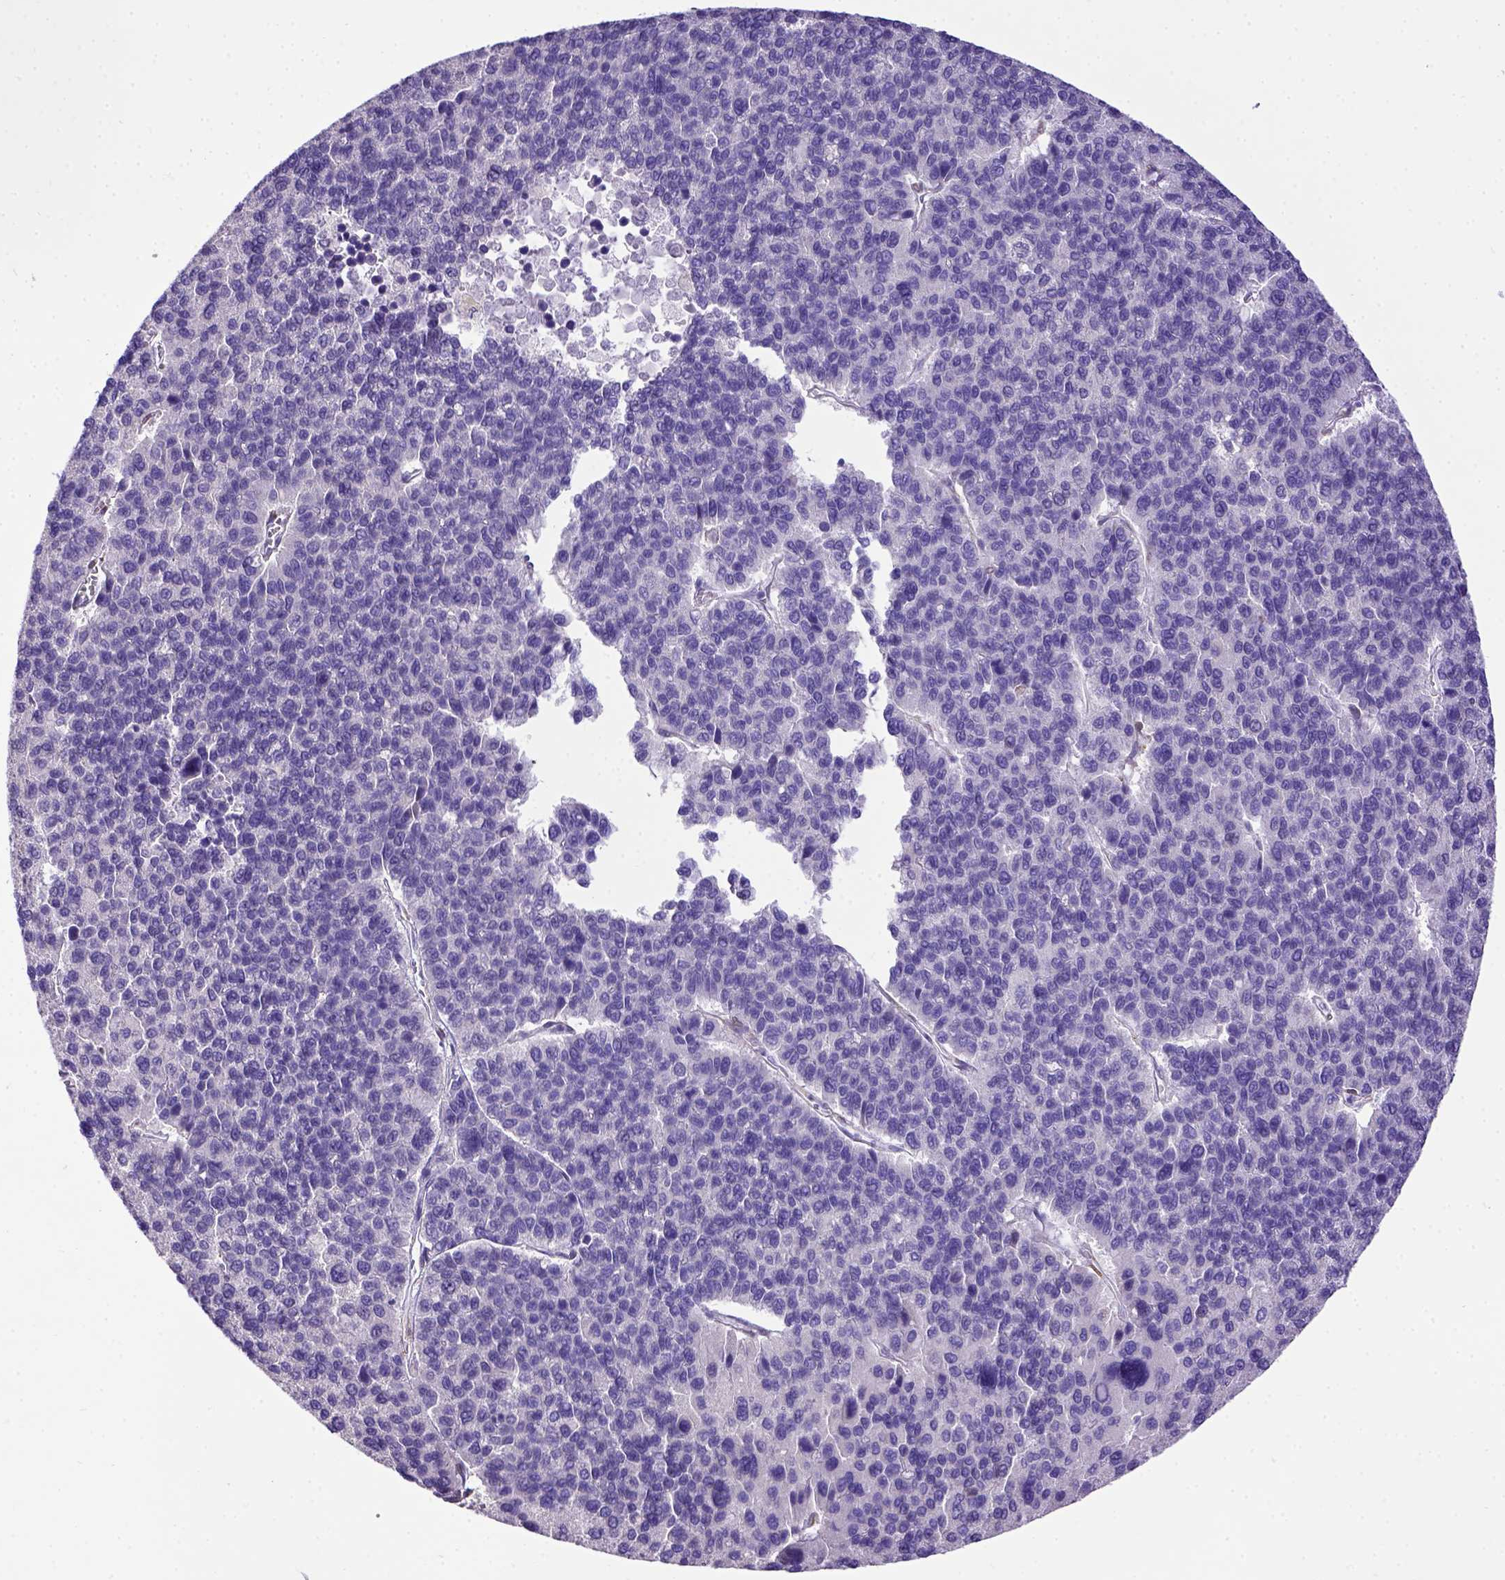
{"staining": {"intensity": "negative", "quantity": "none", "location": "none"}, "tissue": "liver cancer", "cell_type": "Tumor cells", "image_type": "cancer", "snomed": [{"axis": "morphology", "description": "Carcinoma, Hepatocellular, NOS"}, {"axis": "topography", "description": "Liver"}], "caption": "This is a micrograph of IHC staining of hepatocellular carcinoma (liver), which shows no positivity in tumor cells.", "gene": "BTN1A1", "patient": {"sex": "female", "age": 41}}